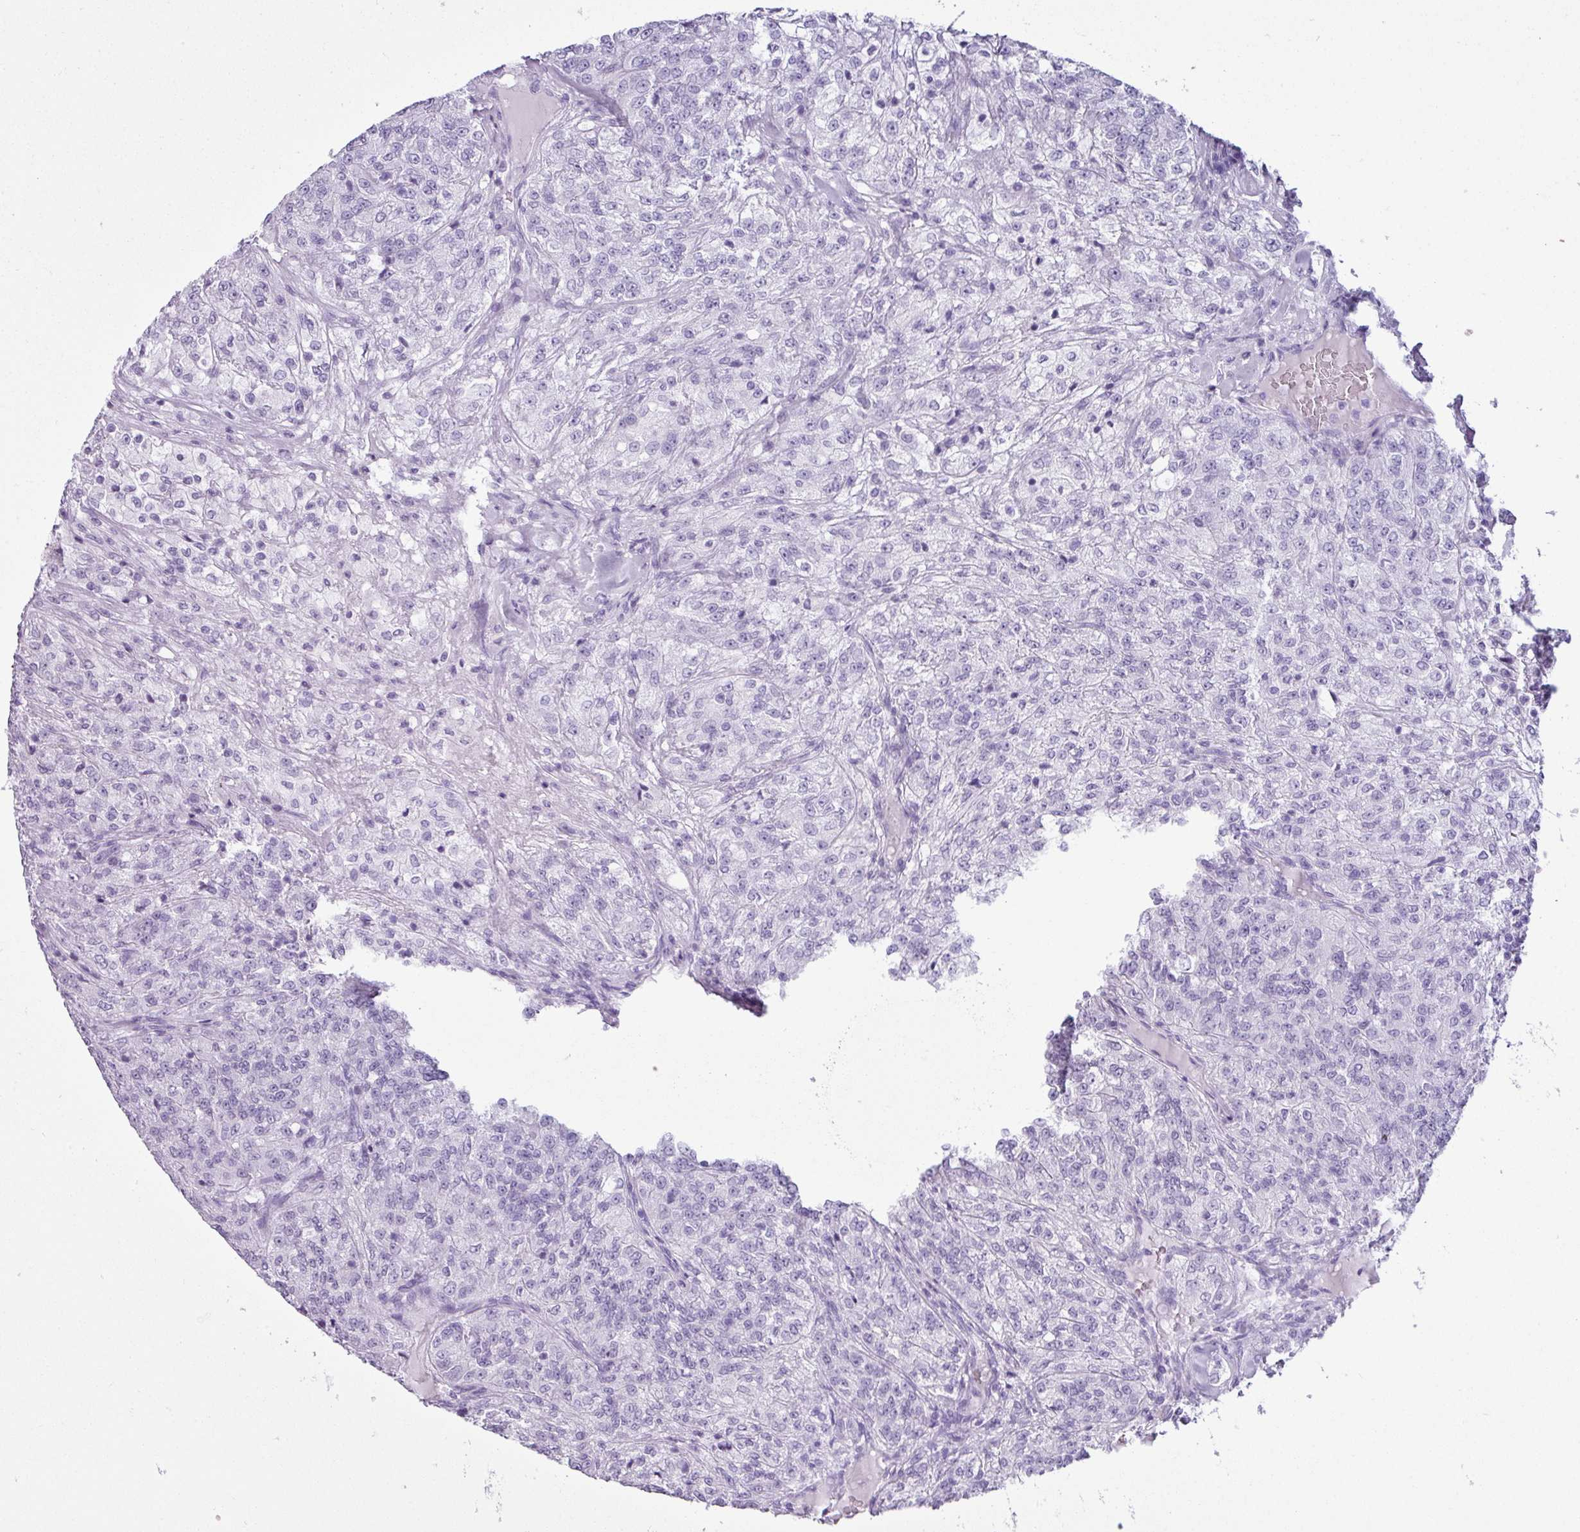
{"staining": {"intensity": "negative", "quantity": "none", "location": "none"}, "tissue": "renal cancer", "cell_type": "Tumor cells", "image_type": "cancer", "snomed": [{"axis": "morphology", "description": "Adenocarcinoma, NOS"}, {"axis": "topography", "description": "Kidney"}], "caption": "This is a photomicrograph of immunohistochemistry (IHC) staining of renal cancer, which shows no expression in tumor cells. (DAB immunohistochemistry (IHC) with hematoxylin counter stain).", "gene": "SCT", "patient": {"sex": "female", "age": 63}}